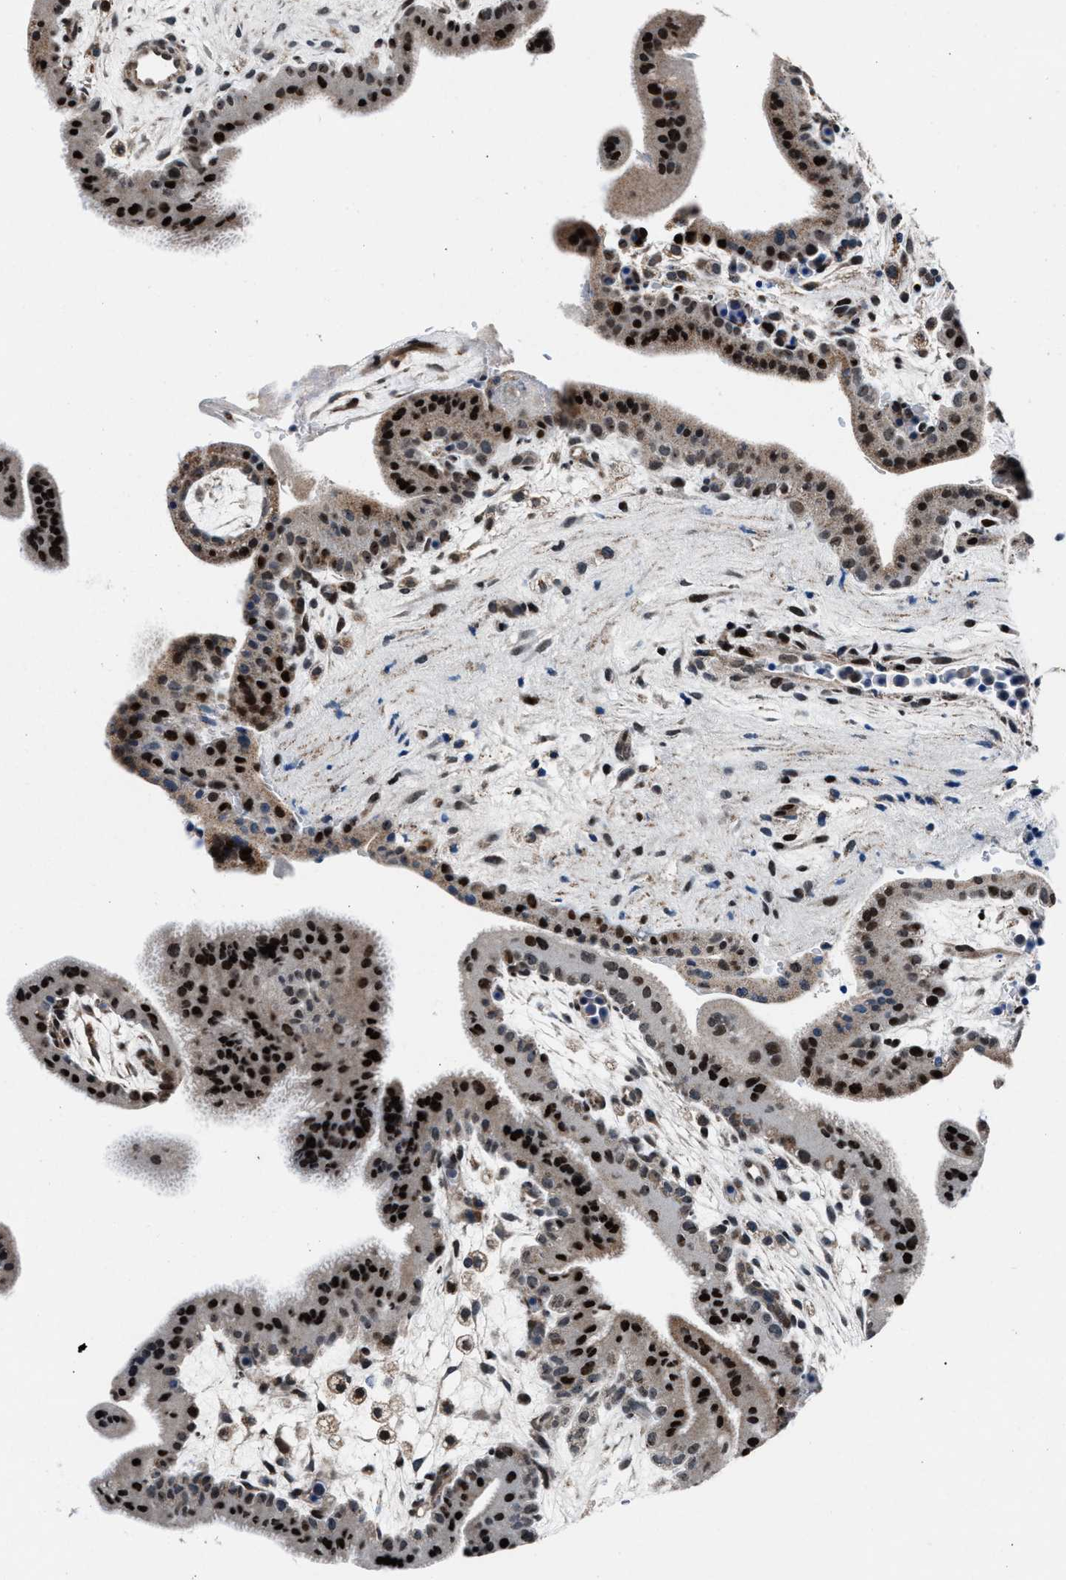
{"staining": {"intensity": "moderate", "quantity": ">75%", "location": "cytoplasmic/membranous,nuclear"}, "tissue": "placenta", "cell_type": "Decidual cells", "image_type": "normal", "snomed": [{"axis": "morphology", "description": "Normal tissue, NOS"}, {"axis": "topography", "description": "Placenta"}], "caption": "Moderate cytoplasmic/membranous,nuclear expression is seen in approximately >75% of decidual cells in benign placenta. (DAB (3,3'-diaminobenzidine) IHC with brightfield microscopy, high magnification).", "gene": "PRRC2B", "patient": {"sex": "female", "age": 35}}